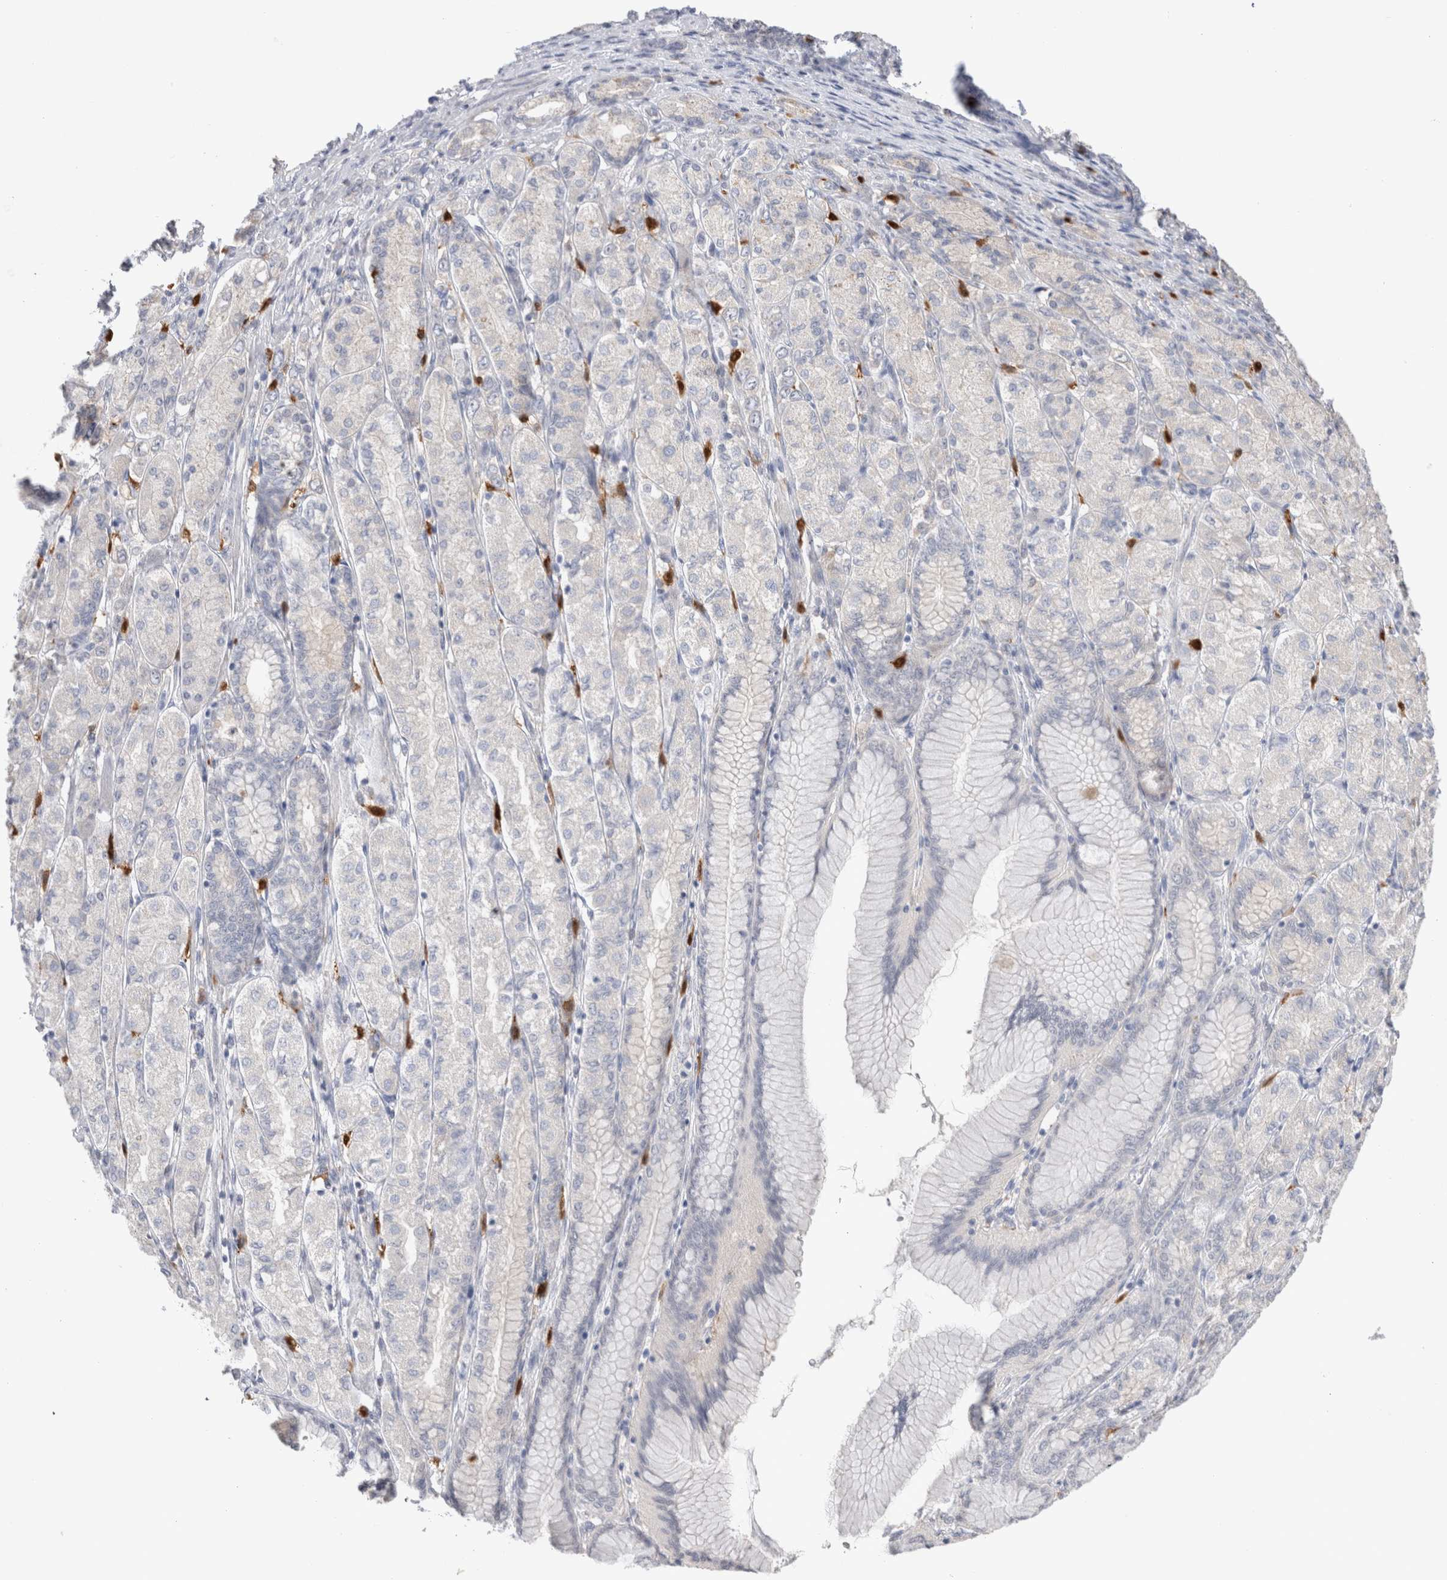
{"staining": {"intensity": "negative", "quantity": "none", "location": "none"}, "tissue": "stomach cancer", "cell_type": "Tumor cells", "image_type": "cancer", "snomed": [{"axis": "morphology", "description": "Adenocarcinoma, NOS"}, {"axis": "topography", "description": "Stomach"}], "caption": "Immunohistochemistry of stomach cancer shows no positivity in tumor cells. Nuclei are stained in blue.", "gene": "HPGDS", "patient": {"sex": "female", "age": 65}}